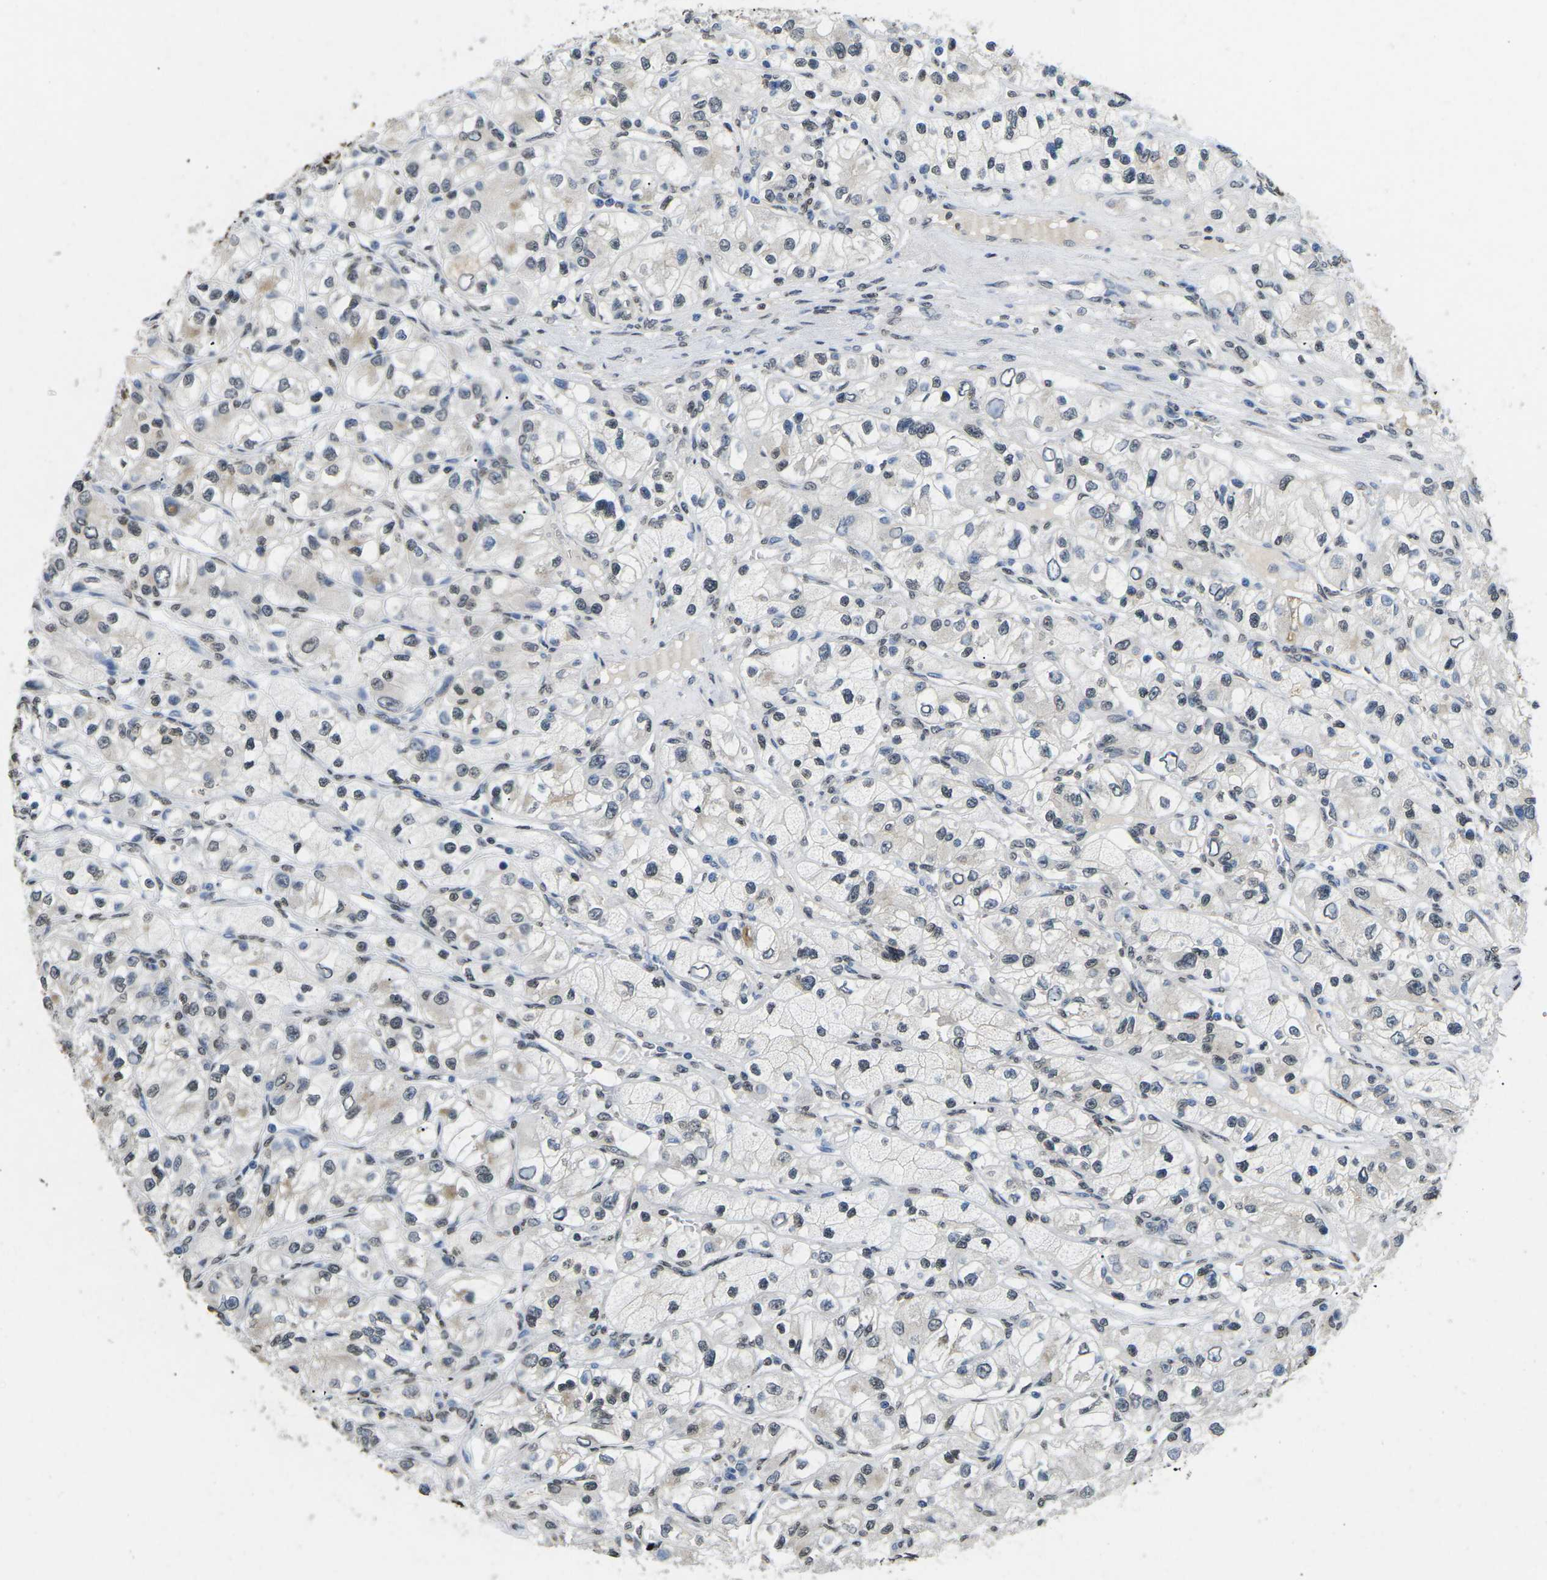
{"staining": {"intensity": "negative", "quantity": "none", "location": "none"}, "tissue": "renal cancer", "cell_type": "Tumor cells", "image_type": "cancer", "snomed": [{"axis": "morphology", "description": "Adenocarcinoma, NOS"}, {"axis": "topography", "description": "Kidney"}], "caption": "Tumor cells show no significant staining in adenocarcinoma (renal).", "gene": "SCNN1B", "patient": {"sex": "female", "age": 57}}